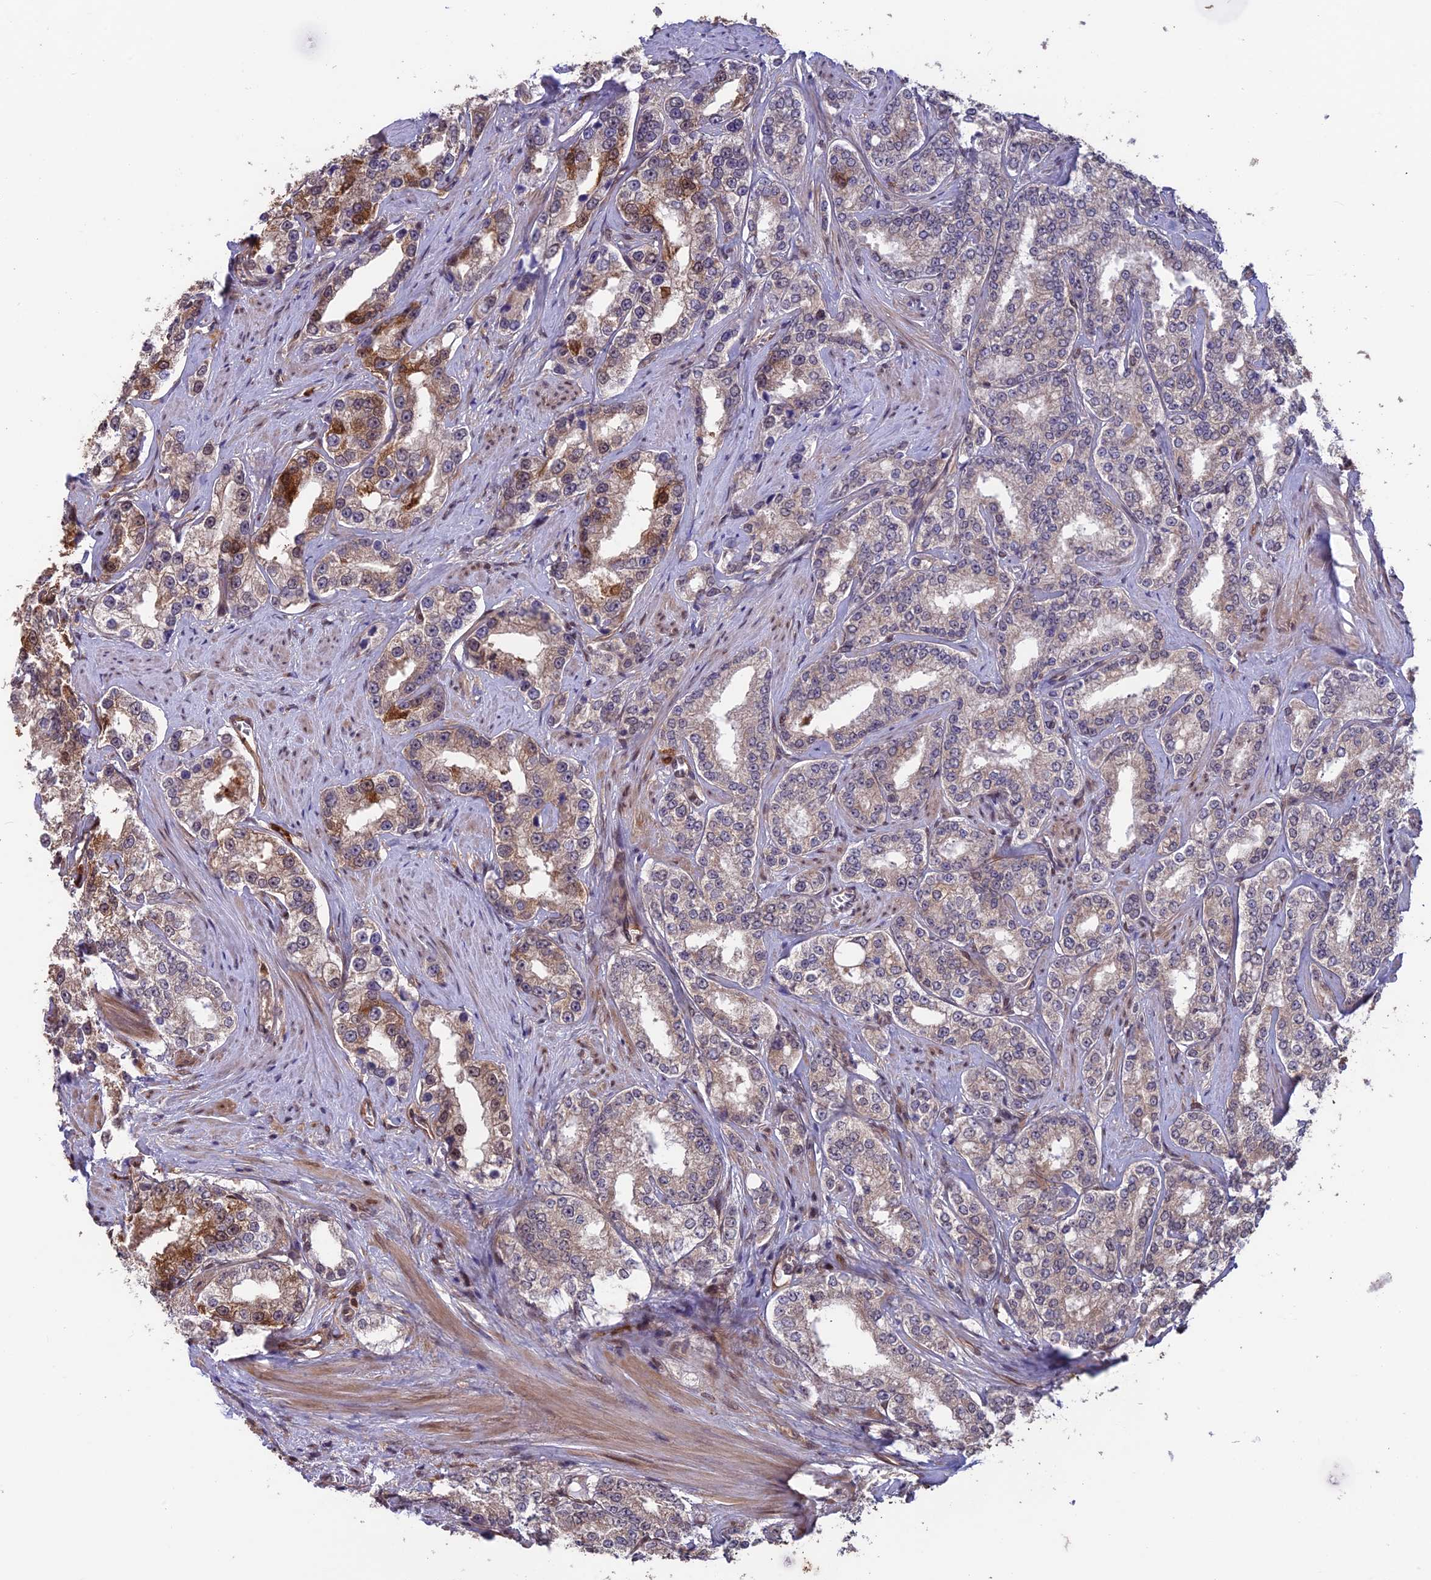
{"staining": {"intensity": "moderate", "quantity": "<25%", "location": "cytoplasmic/membranous"}, "tissue": "prostate cancer", "cell_type": "Tumor cells", "image_type": "cancer", "snomed": [{"axis": "morphology", "description": "Normal tissue, NOS"}, {"axis": "morphology", "description": "Adenocarcinoma, High grade"}, {"axis": "topography", "description": "Prostate"}], "caption": "Immunohistochemistry (IHC) (DAB (3,3'-diaminobenzidine)) staining of human prostate cancer displays moderate cytoplasmic/membranous protein staining in about <25% of tumor cells. (DAB IHC, brown staining for protein, blue staining for nuclei).", "gene": "MAST2", "patient": {"sex": "male", "age": 83}}